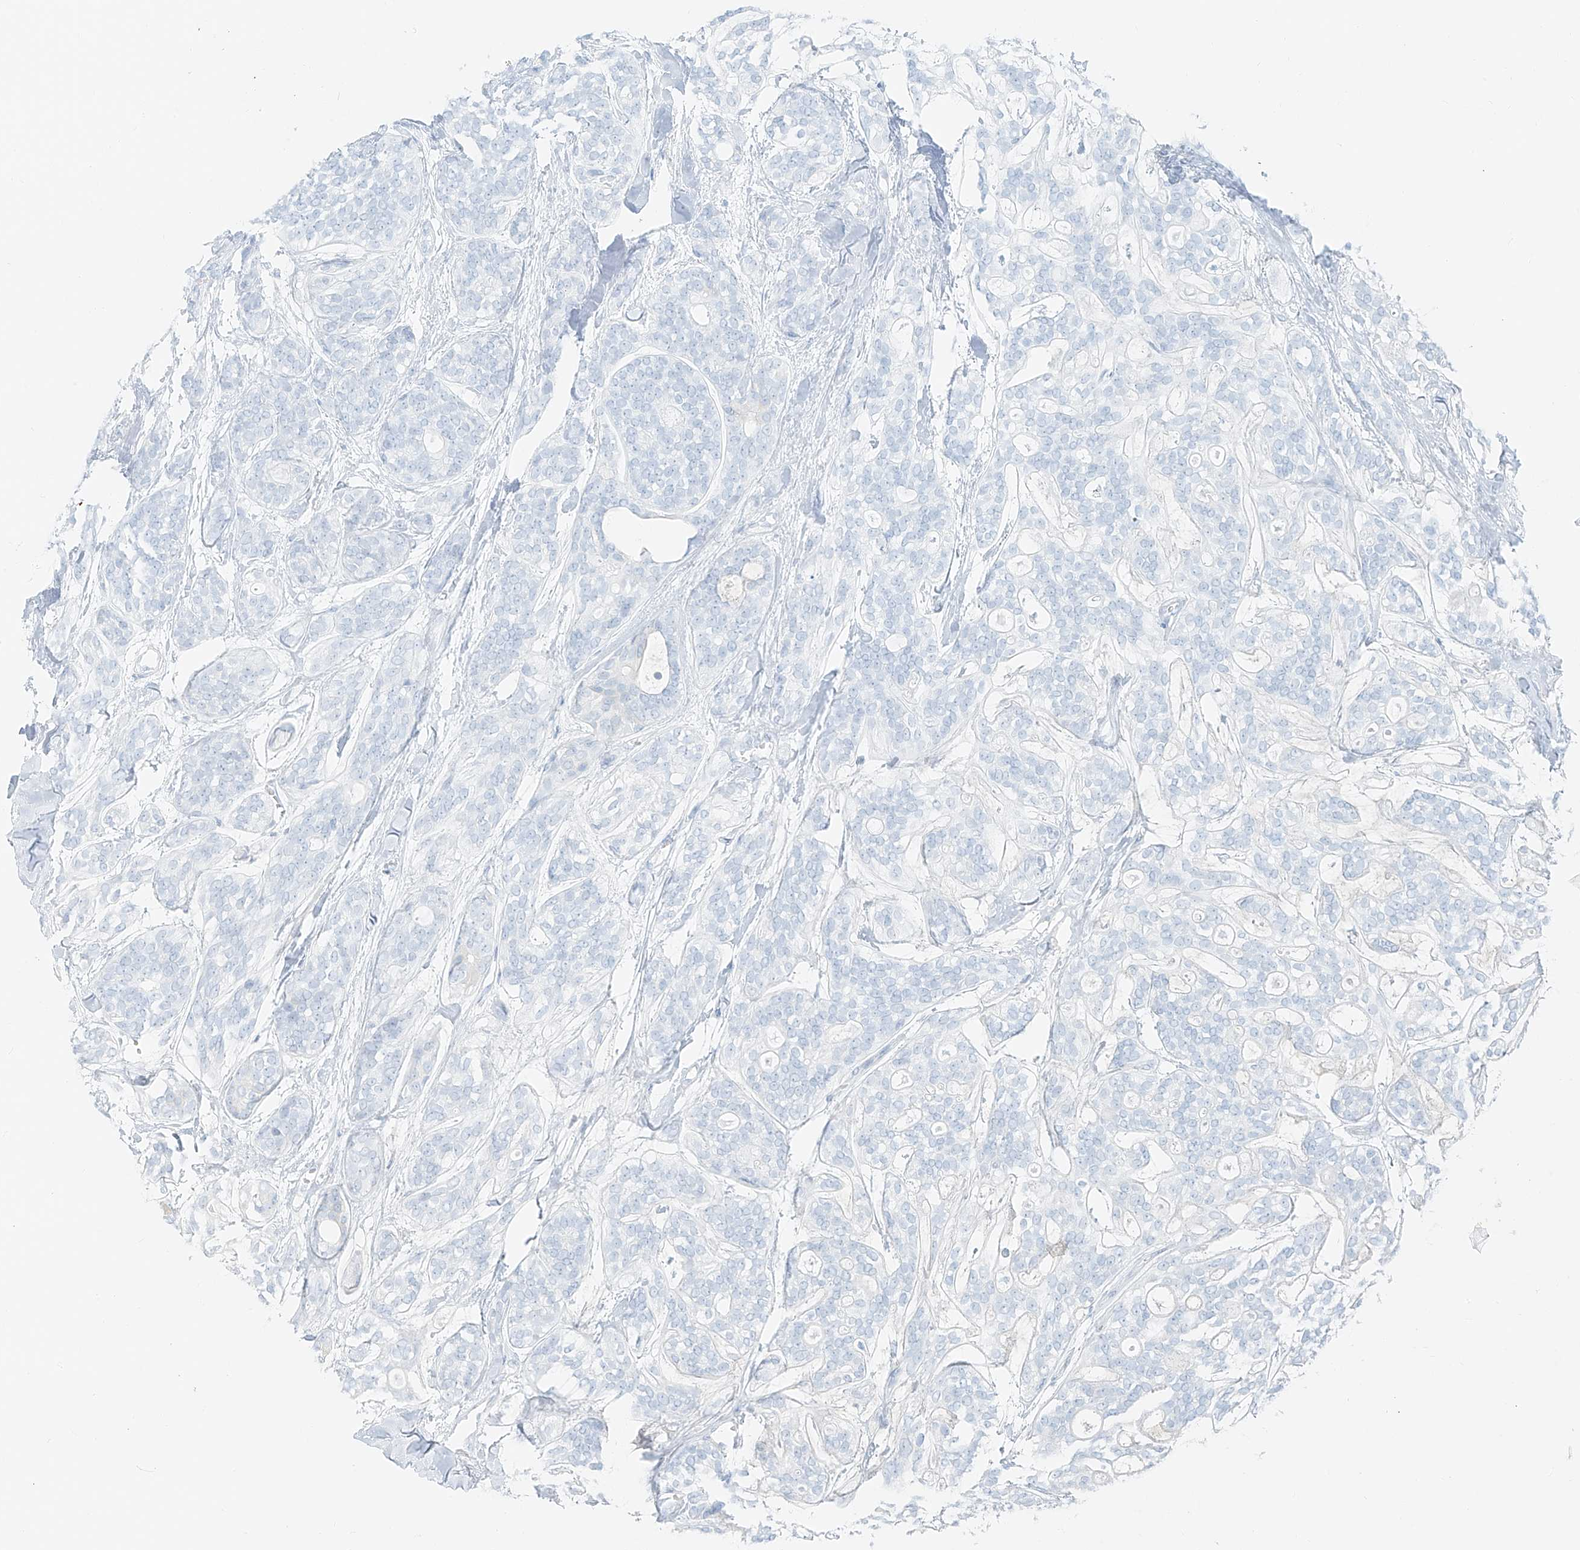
{"staining": {"intensity": "negative", "quantity": "none", "location": "none"}, "tissue": "head and neck cancer", "cell_type": "Tumor cells", "image_type": "cancer", "snomed": [{"axis": "morphology", "description": "Adenocarcinoma, NOS"}, {"axis": "topography", "description": "Head-Neck"}], "caption": "DAB immunohistochemical staining of human head and neck adenocarcinoma displays no significant staining in tumor cells.", "gene": "FSTL1", "patient": {"sex": "male", "age": 66}}